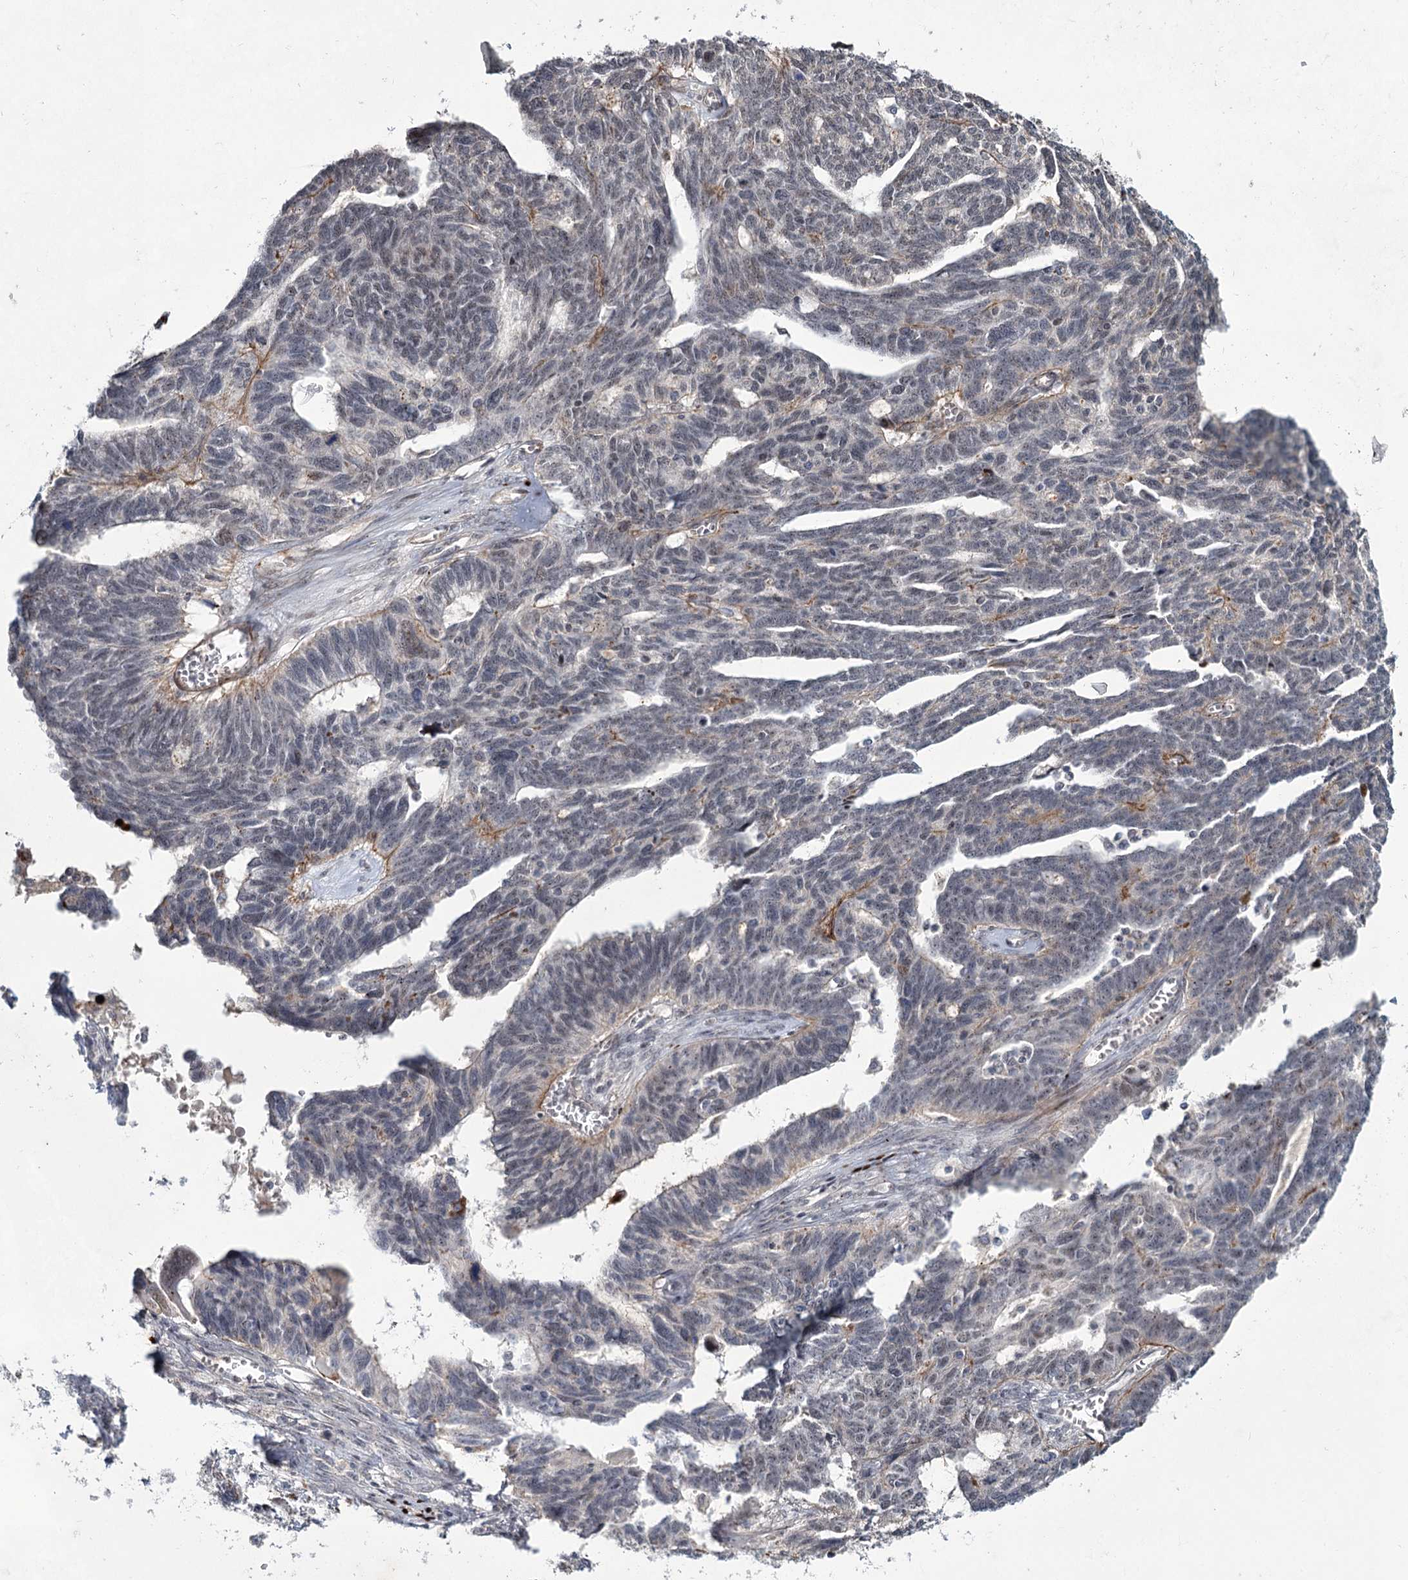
{"staining": {"intensity": "negative", "quantity": "none", "location": "none"}, "tissue": "ovarian cancer", "cell_type": "Tumor cells", "image_type": "cancer", "snomed": [{"axis": "morphology", "description": "Cystadenocarcinoma, serous, NOS"}, {"axis": "topography", "description": "Ovary"}], "caption": "Tumor cells show no significant positivity in ovarian cancer.", "gene": "ATL2", "patient": {"sex": "female", "age": 79}}